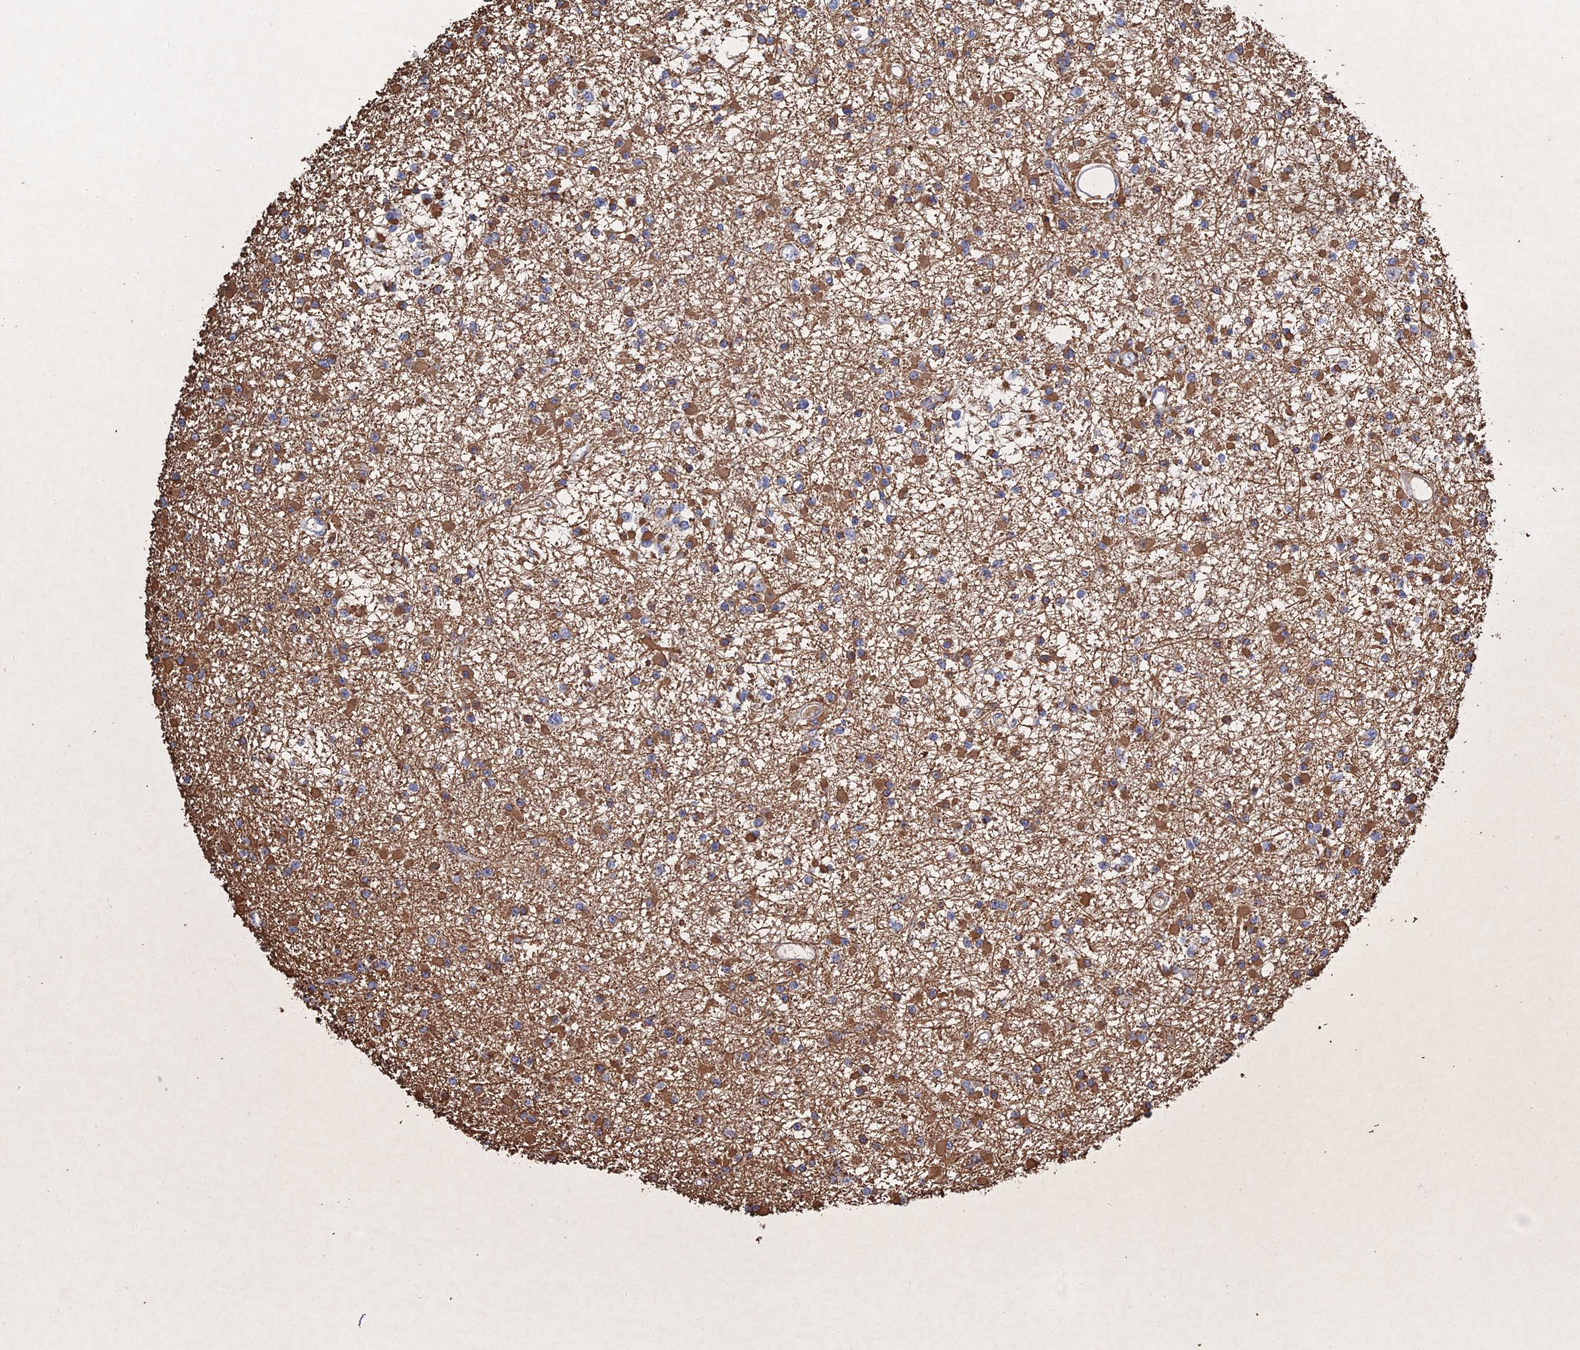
{"staining": {"intensity": "moderate", "quantity": "<25%", "location": "cytoplasmic/membranous"}, "tissue": "glioma", "cell_type": "Tumor cells", "image_type": "cancer", "snomed": [{"axis": "morphology", "description": "Glioma, malignant, Low grade"}, {"axis": "topography", "description": "Brain"}], "caption": "Approximately <25% of tumor cells in human glioma exhibit moderate cytoplasmic/membranous protein positivity as visualized by brown immunohistochemical staining.", "gene": "GFAP", "patient": {"sex": "female", "age": 22}}